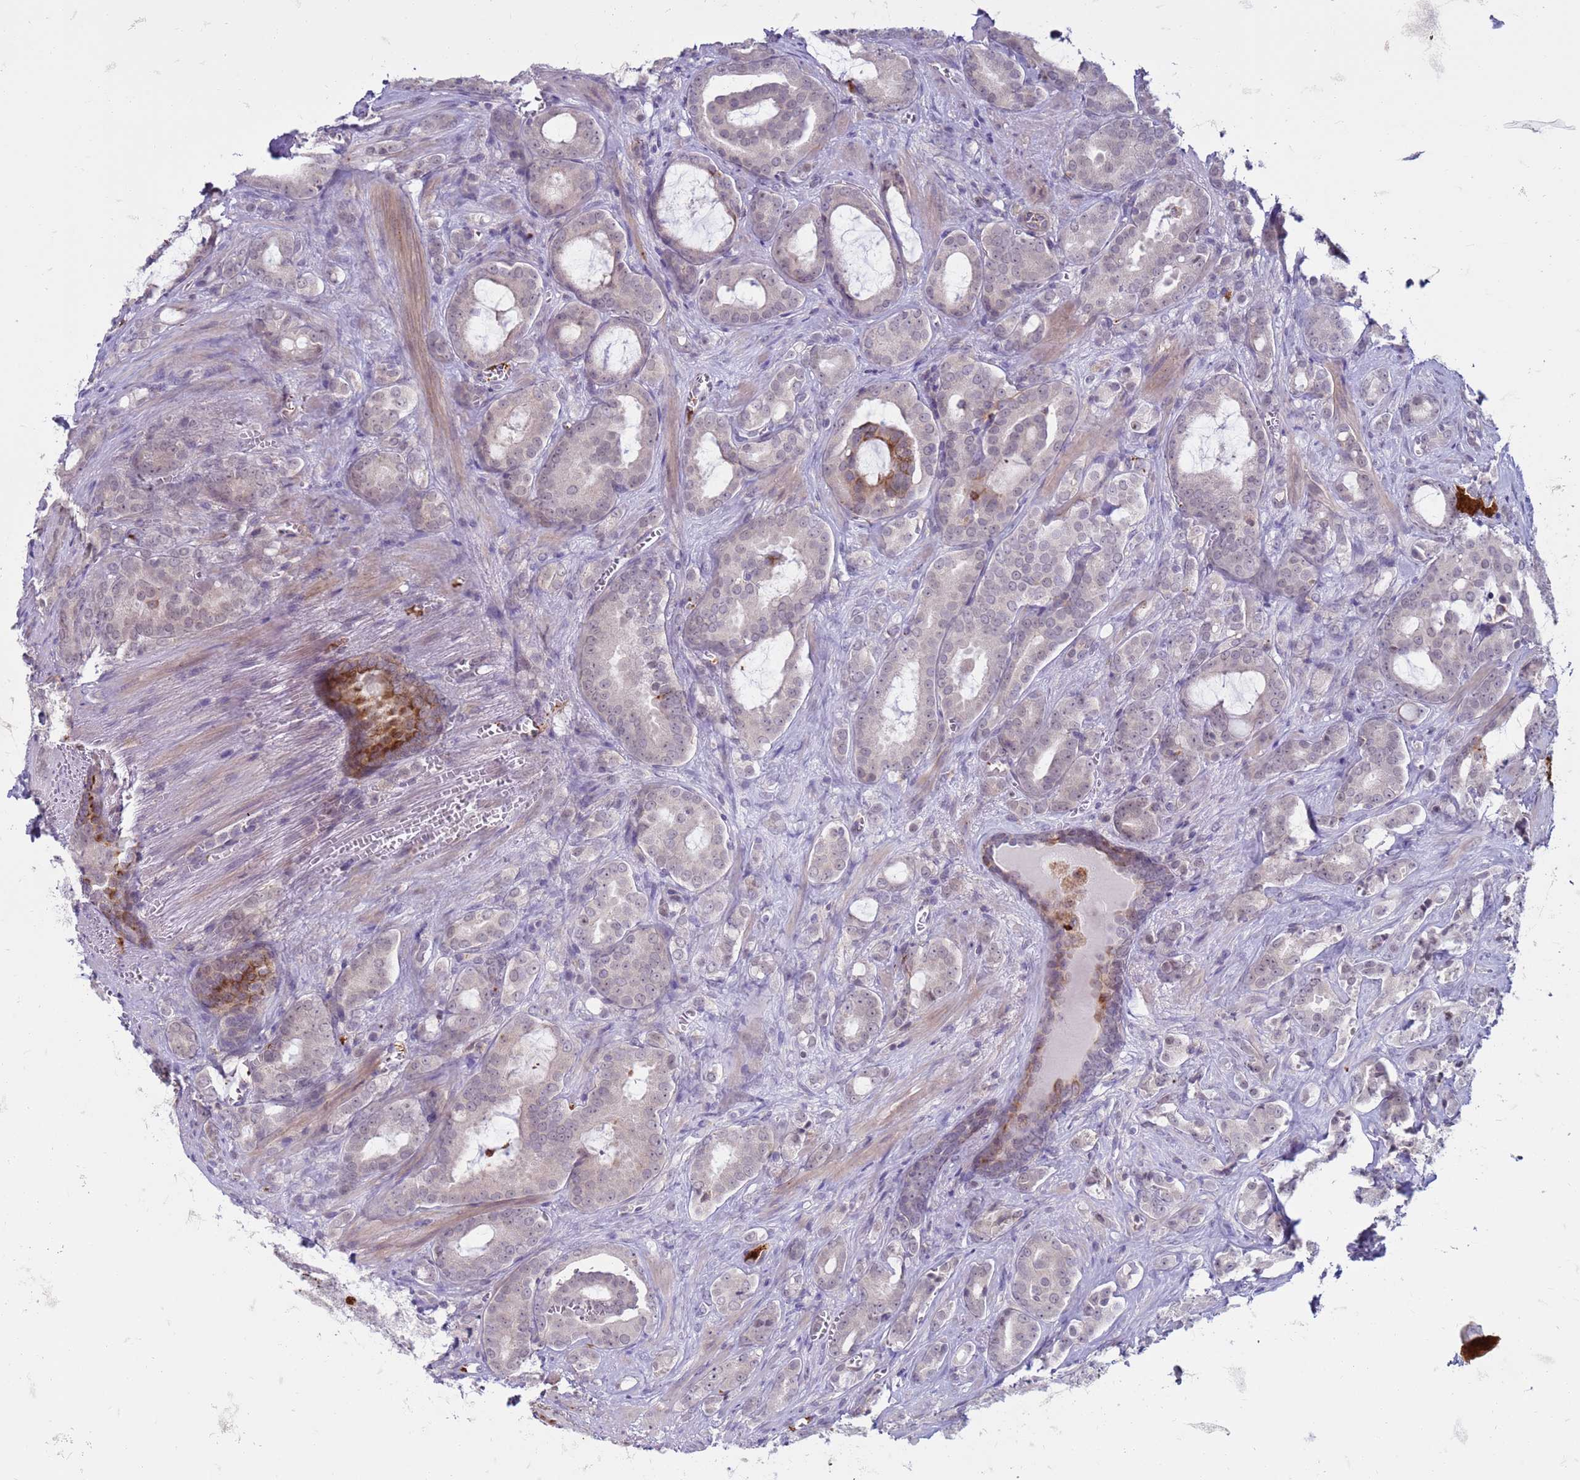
{"staining": {"intensity": "negative", "quantity": "none", "location": "none"}, "tissue": "prostate cancer", "cell_type": "Tumor cells", "image_type": "cancer", "snomed": [{"axis": "morphology", "description": "Adenocarcinoma, High grade"}, {"axis": "topography", "description": "Prostate"}], "caption": "Human prostate cancer stained for a protein using immunohistochemistry (IHC) demonstrates no expression in tumor cells.", "gene": "SLC15A3", "patient": {"sex": "male", "age": 72}}